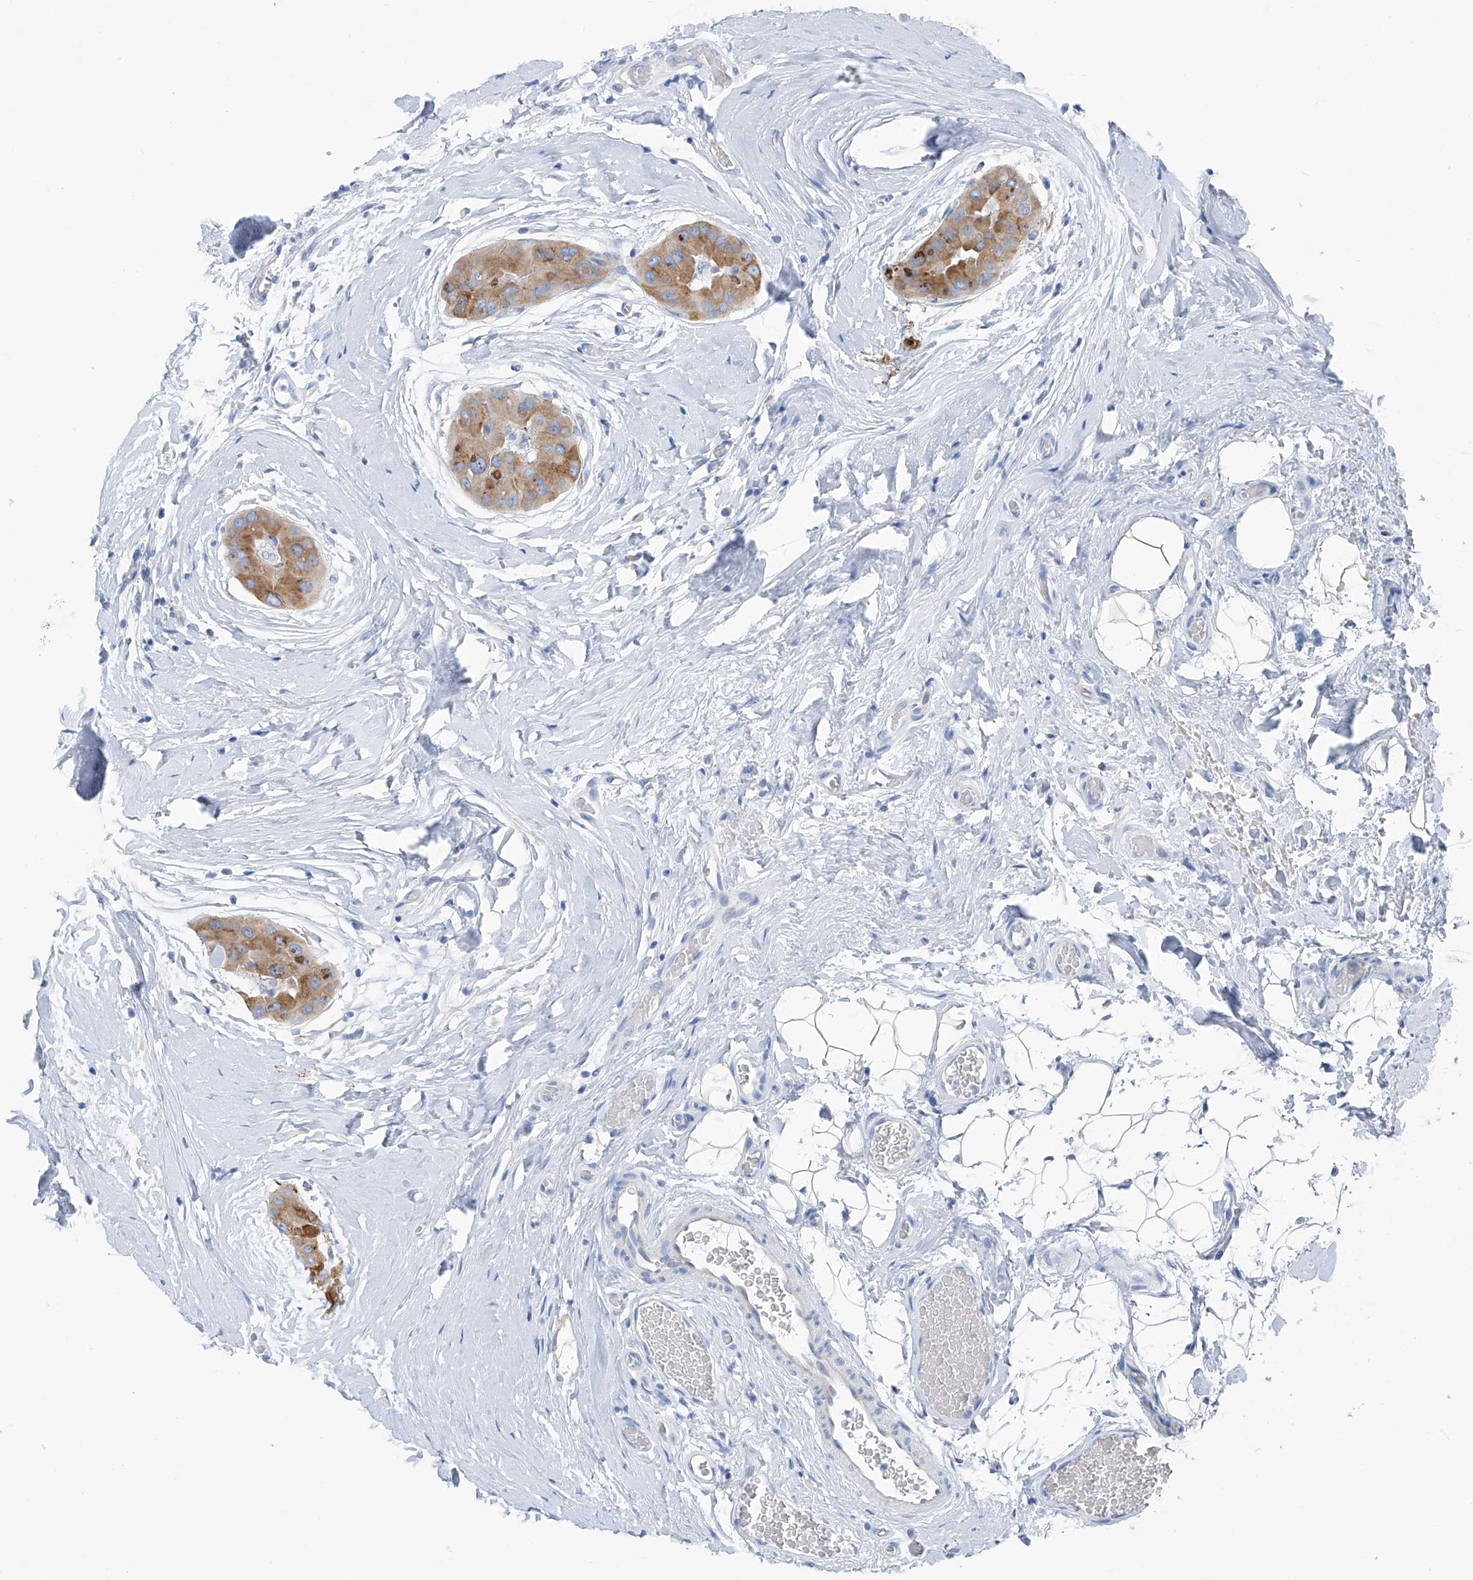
{"staining": {"intensity": "moderate", "quantity": ">75%", "location": "cytoplasmic/membranous"}, "tissue": "thyroid cancer", "cell_type": "Tumor cells", "image_type": "cancer", "snomed": [{"axis": "morphology", "description": "Papillary adenocarcinoma, NOS"}, {"axis": "topography", "description": "Thyroid gland"}], "caption": "Immunohistochemical staining of thyroid cancer (papillary adenocarcinoma) shows moderate cytoplasmic/membranous protein expression in about >75% of tumor cells.", "gene": "RCN2", "patient": {"sex": "male", "age": 33}}